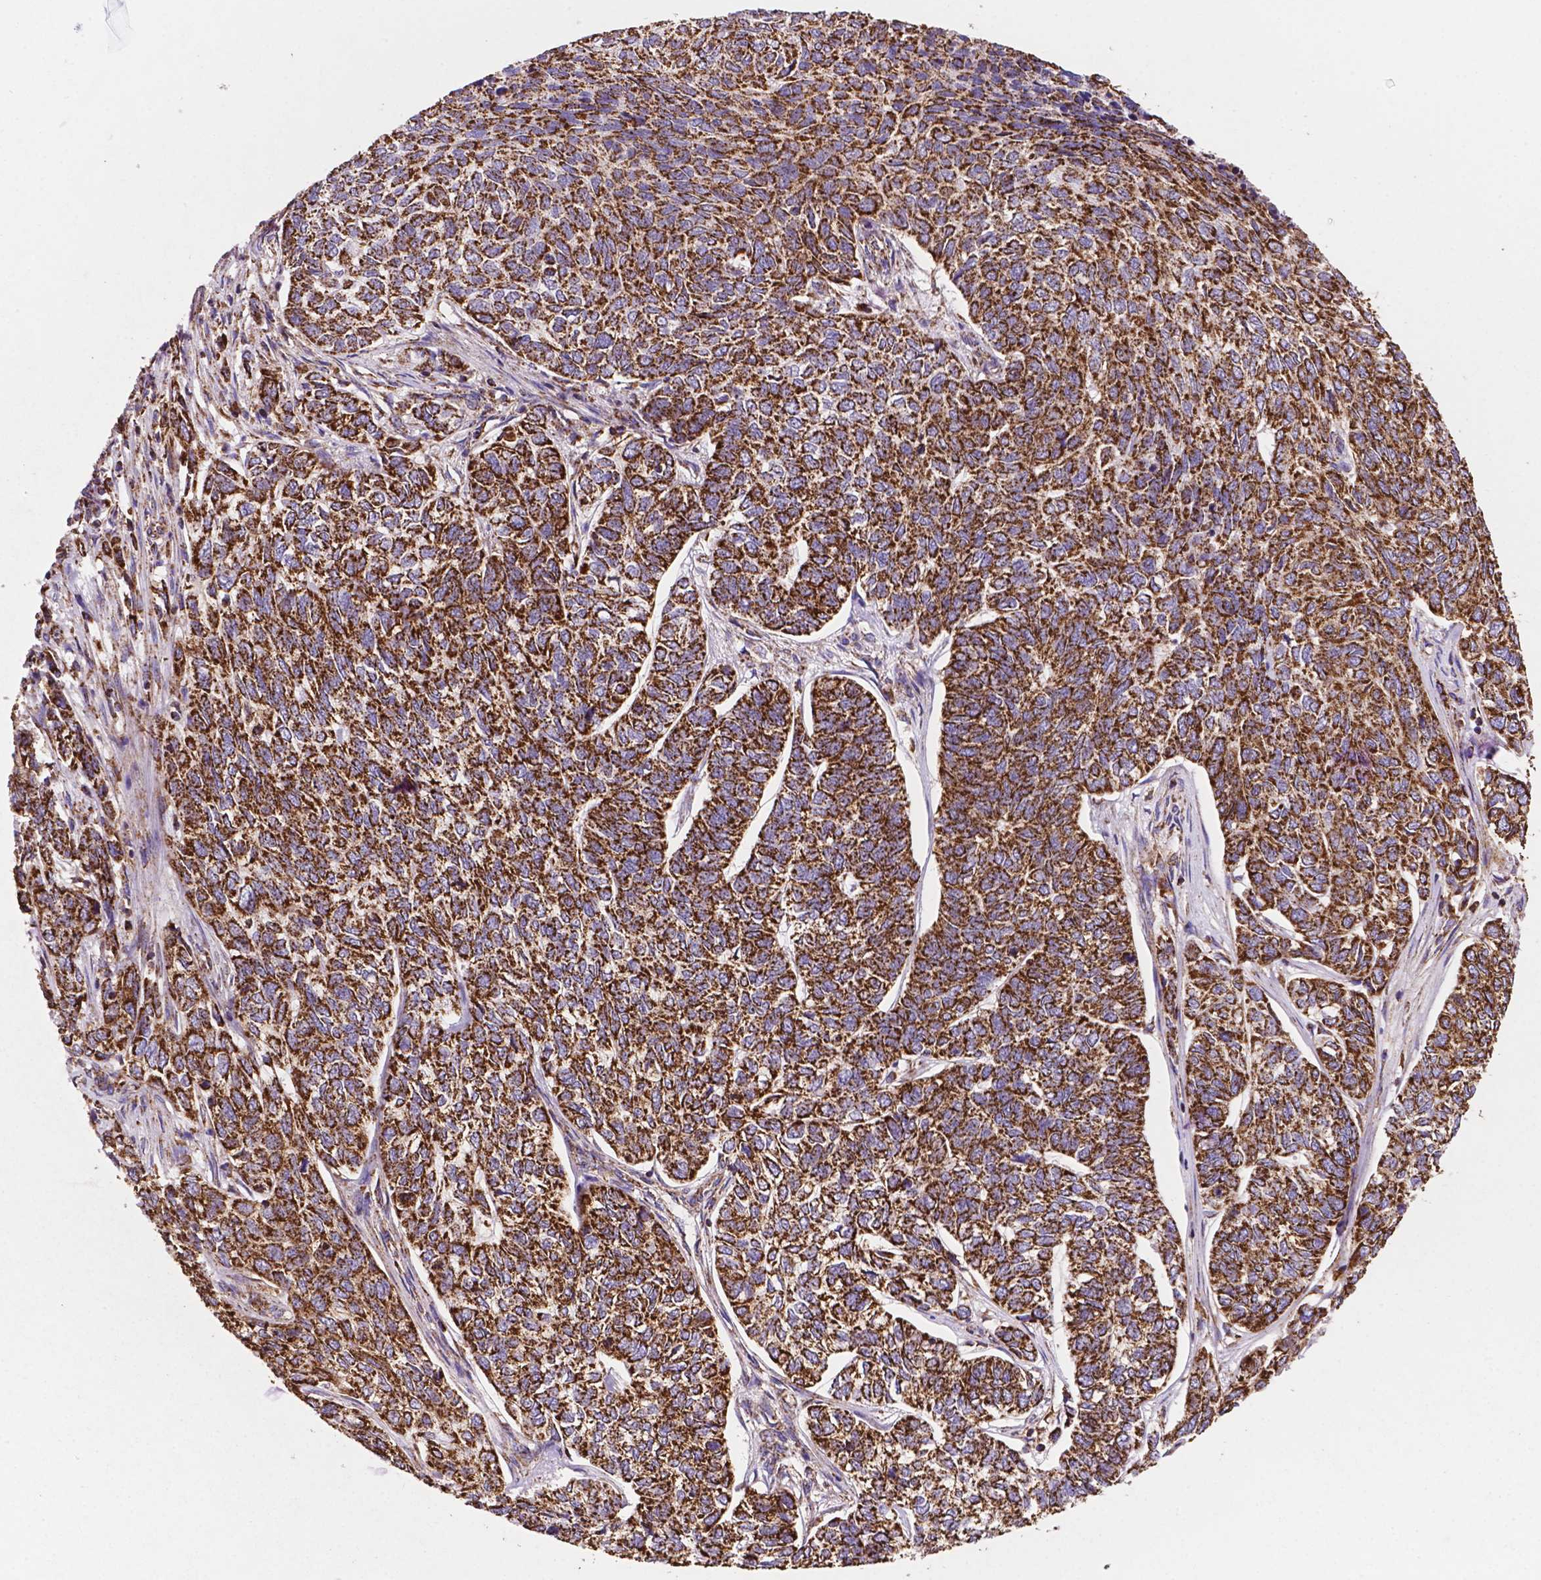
{"staining": {"intensity": "strong", "quantity": ">75%", "location": "cytoplasmic/membranous"}, "tissue": "skin cancer", "cell_type": "Tumor cells", "image_type": "cancer", "snomed": [{"axis": "morphology", "description": "Basal cell carcinoma"}, {"axis": "topography", "description": "Skin"}], "caption": "Brown immunohistochemical staining in skin basal cell carcinoma reveals strong cytoplasmic/membranous expression in about >75% of tumor cells.", "gene": "HSPD1", "patient": {"sex": "female", "age": 65}}